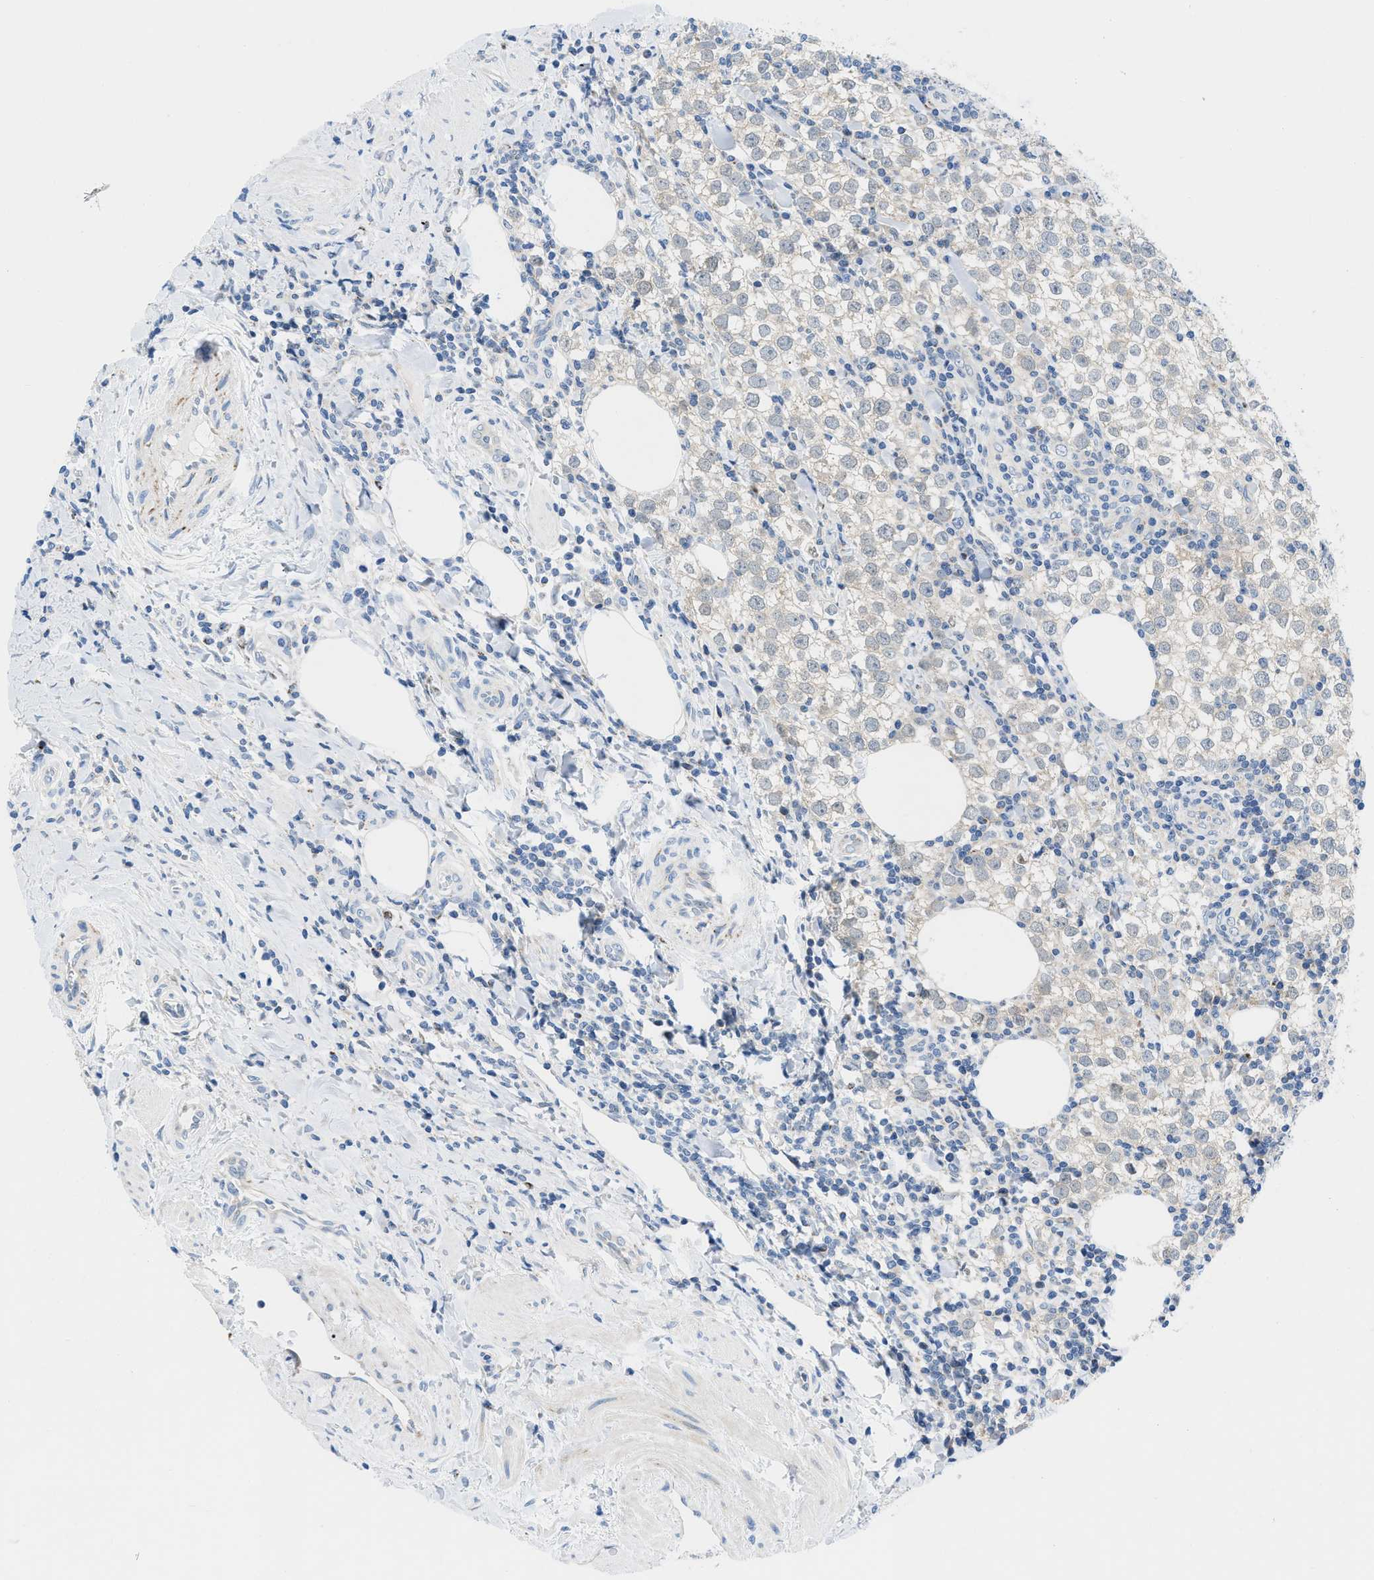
{"staining": {"intensity": "negative", "quantity": "none", "location": "none"}, "tissue": "testis cancer", "cell_type": "Tumor cells", "image_type": "cancer", "snomed": [{"axis": "morphology", "description": "Seminoma, NOS"}, {"axis": "morphology", "description": "Carcinoma, Embryonal, NOS"}, {"axis": "topography", "description": "Testis"}], "caption": "IHC image of neoplastic tissue: embryonal carcinoma (testis) stained with DAB (3,3'-diaminobenzidine) shows no significant protein staining in tumor cells.", "gene": "RBBP9", "patient": {"sex": "male", "age": 36}}